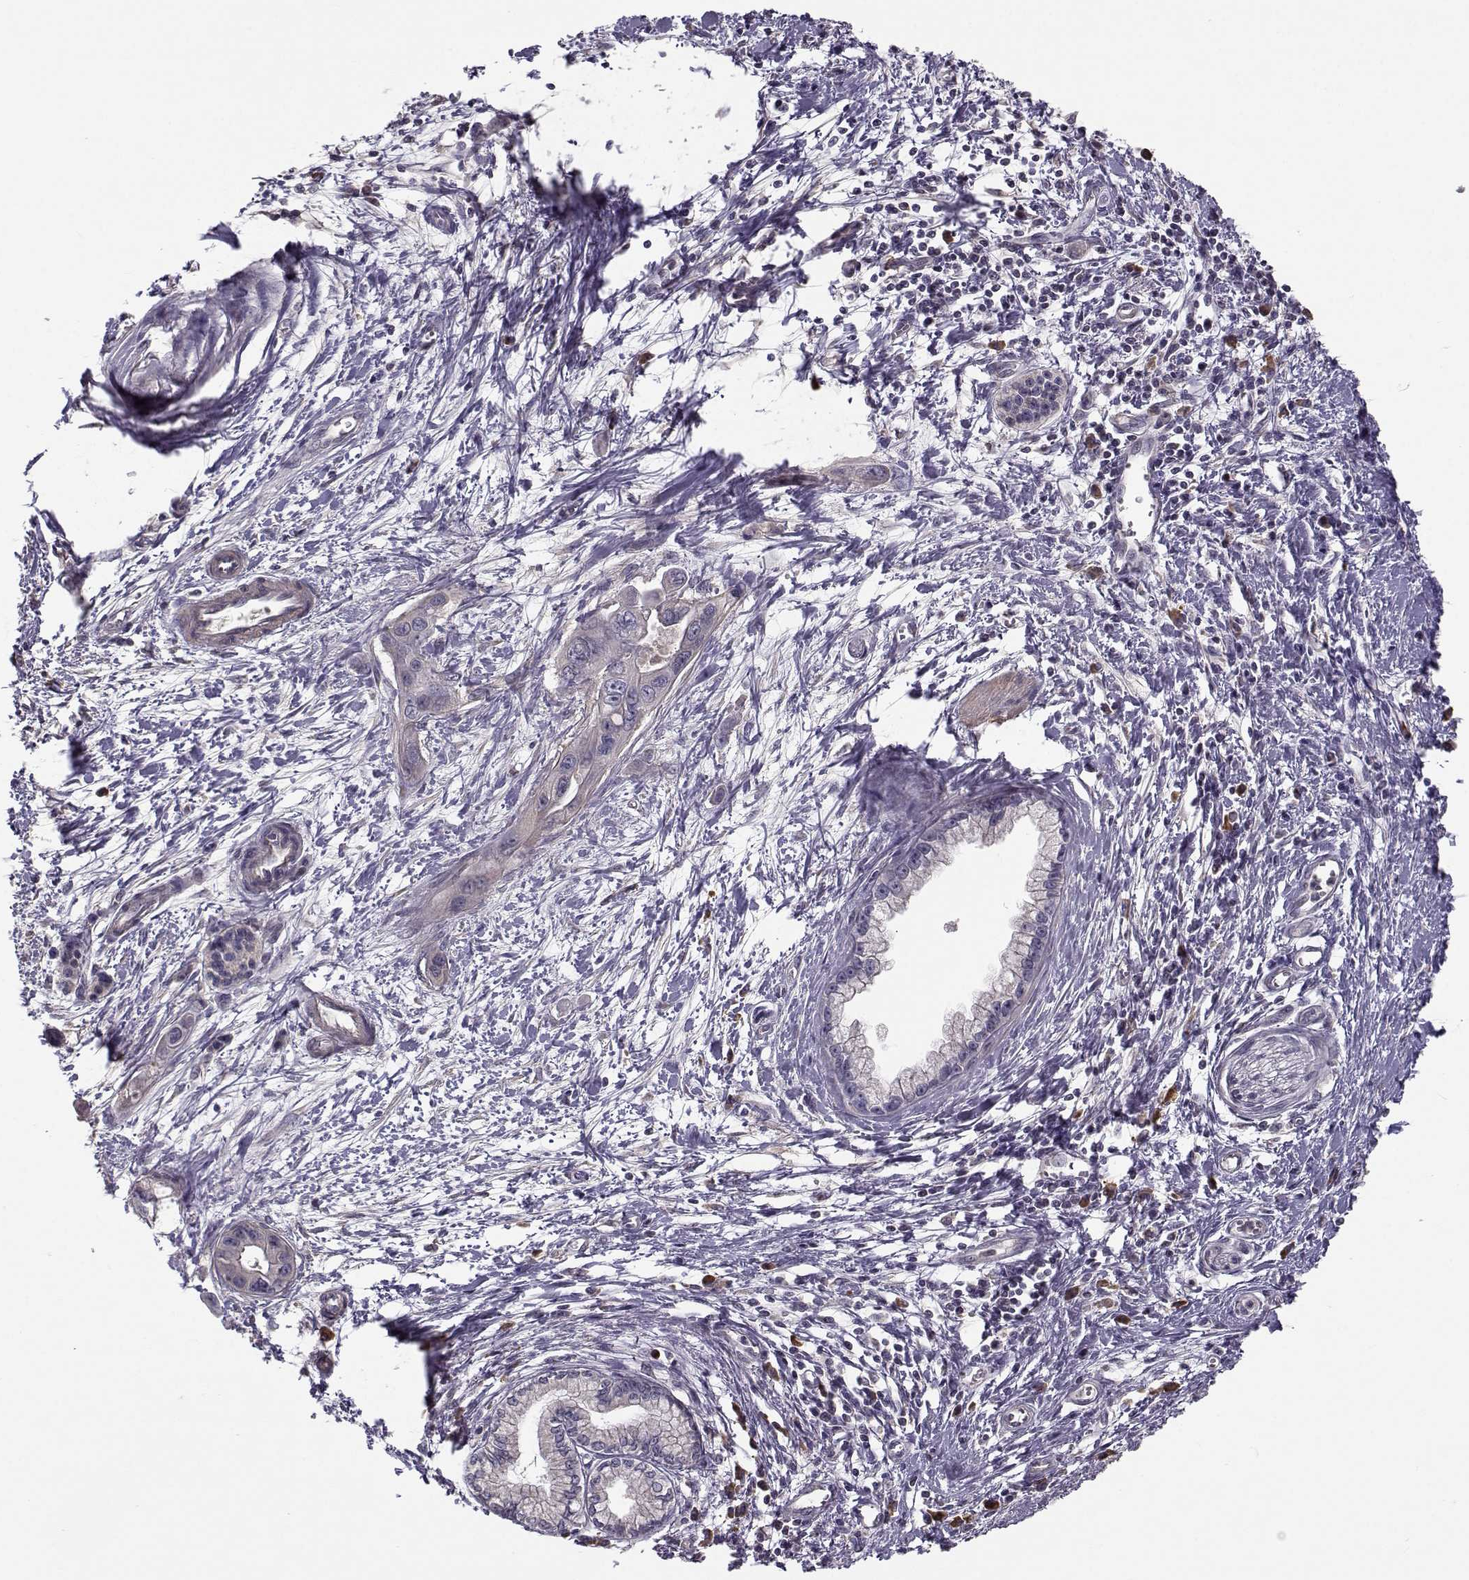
{"staining": {"intensity": "negative", "quantity": "none", "location": "none"}, "tissue": "pancreatic cancer", "cell_type": "Tumor cells", "image_type": "cancer", "snomed": [{"axis": "morphology", "description": "Adenocarcinoma, NOS"}, {"axis": "topography", "description": "Pancreas"}], "caption": "IHC of human adenocarcinoma (pancreatic) shows no expression in tumor cells. The staining was performed using DAB to visualize the protein expression in brown, while the nuclei were stained in blue with hematoxylin (Magnification: 20x).", "gene": "ENTPD8", "patient": {"sex": "male", "age": 60}}